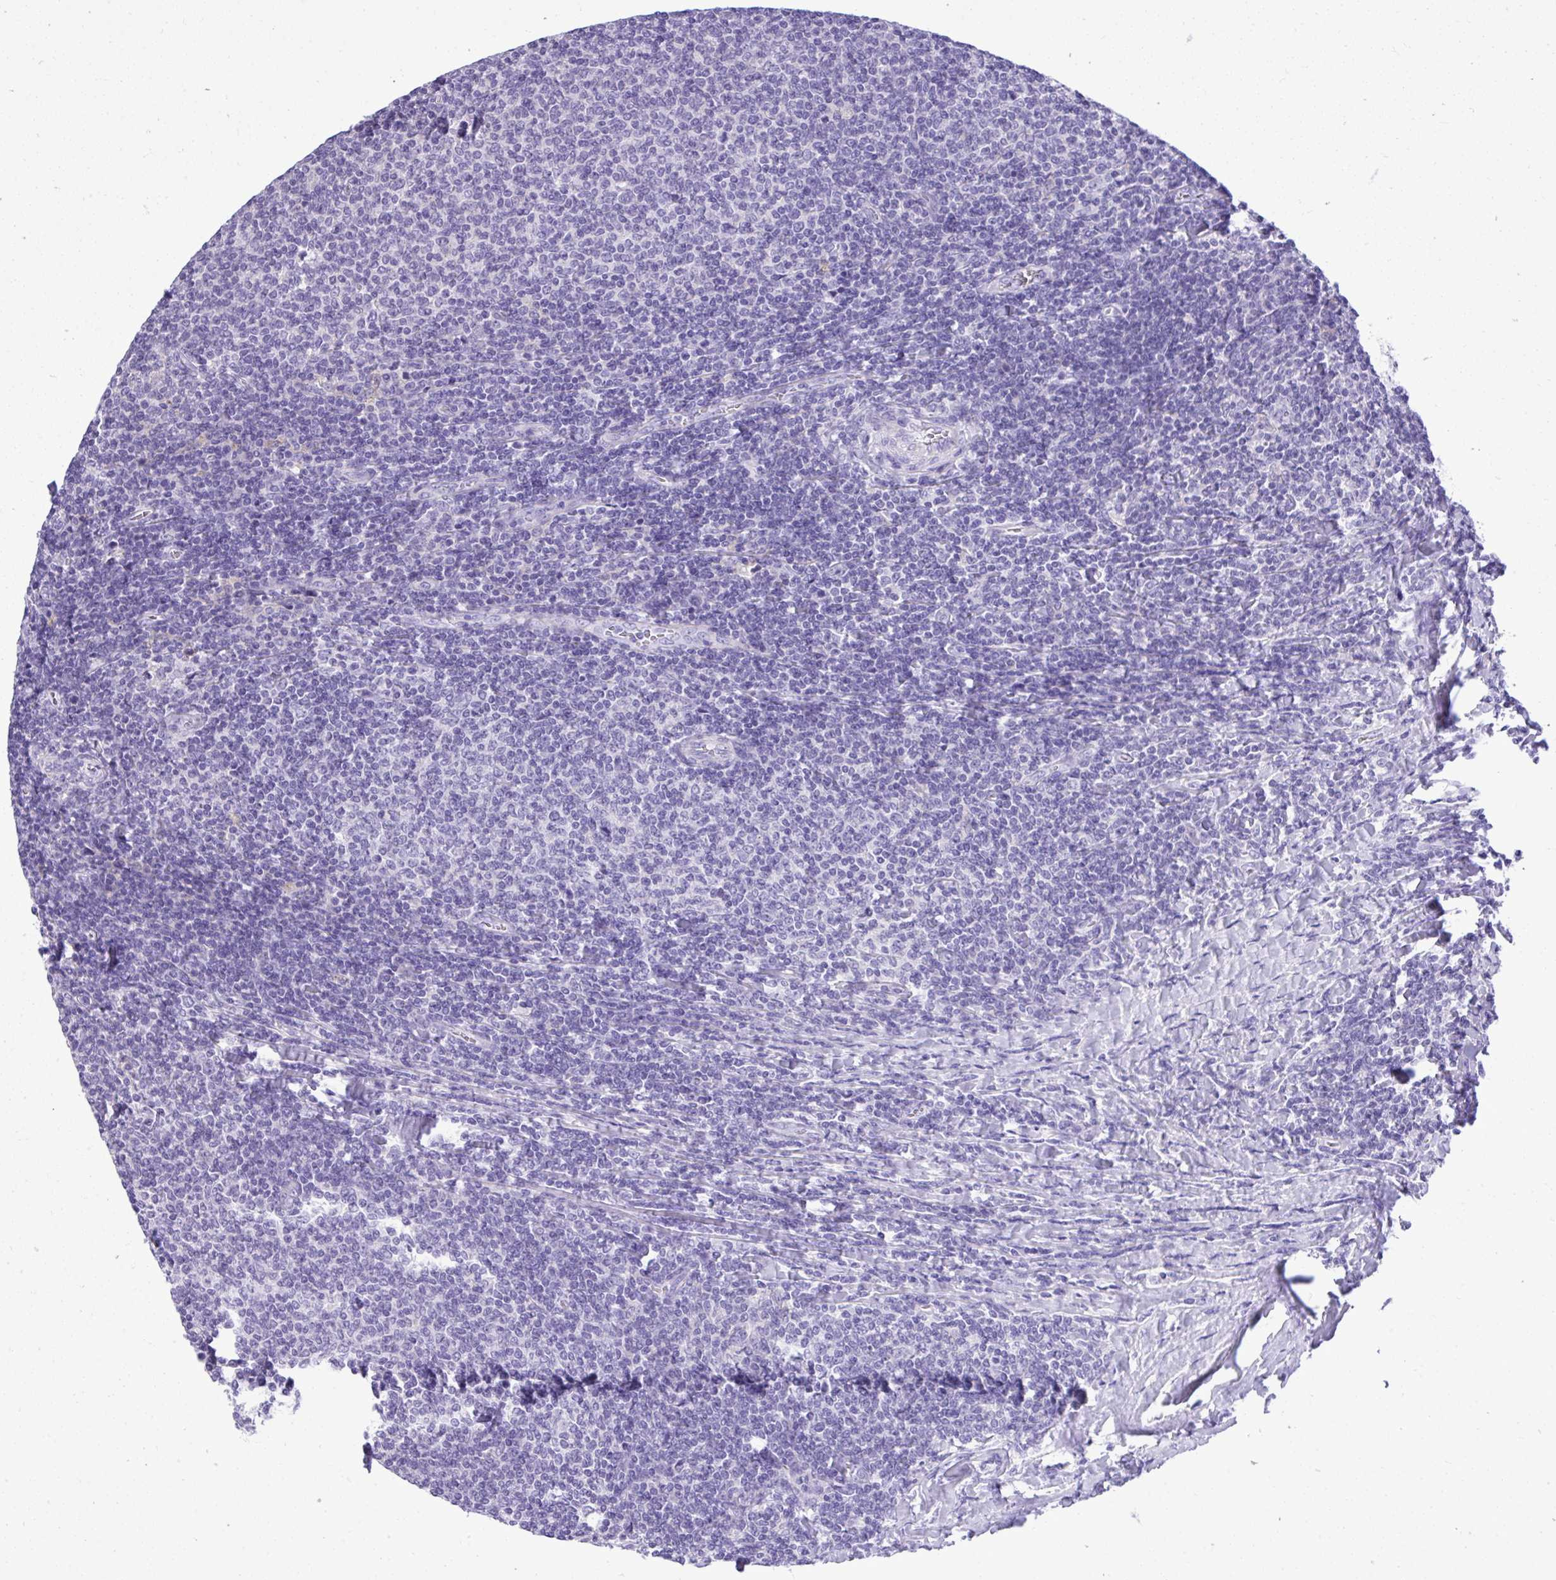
{"staining": {"intensity": "negative", "quantity": "none", "location": "none"}, "tissue": "lymphoma", "cell_type": "Tumor cells", "image_type": "cancer", "snomed": [{"axis": "morphology", "description": "Malignant lymphoma, non-Hodgkin's type, Low grade"}, {"axis": "topography", "description": "Lymph node"}], "caption": "Protein analysis of lymphoma displays no significant positivity in tumor cells. The staining was performed using DAB (3,3'-diaminobenzidine) to visualize the protein expression in brown, while the nuclei were stained in blue with hematoxylin (Magnification: 20x).", "gene": "ST6GALNAC3", "patient": {"sex": "male", "age": 52}}